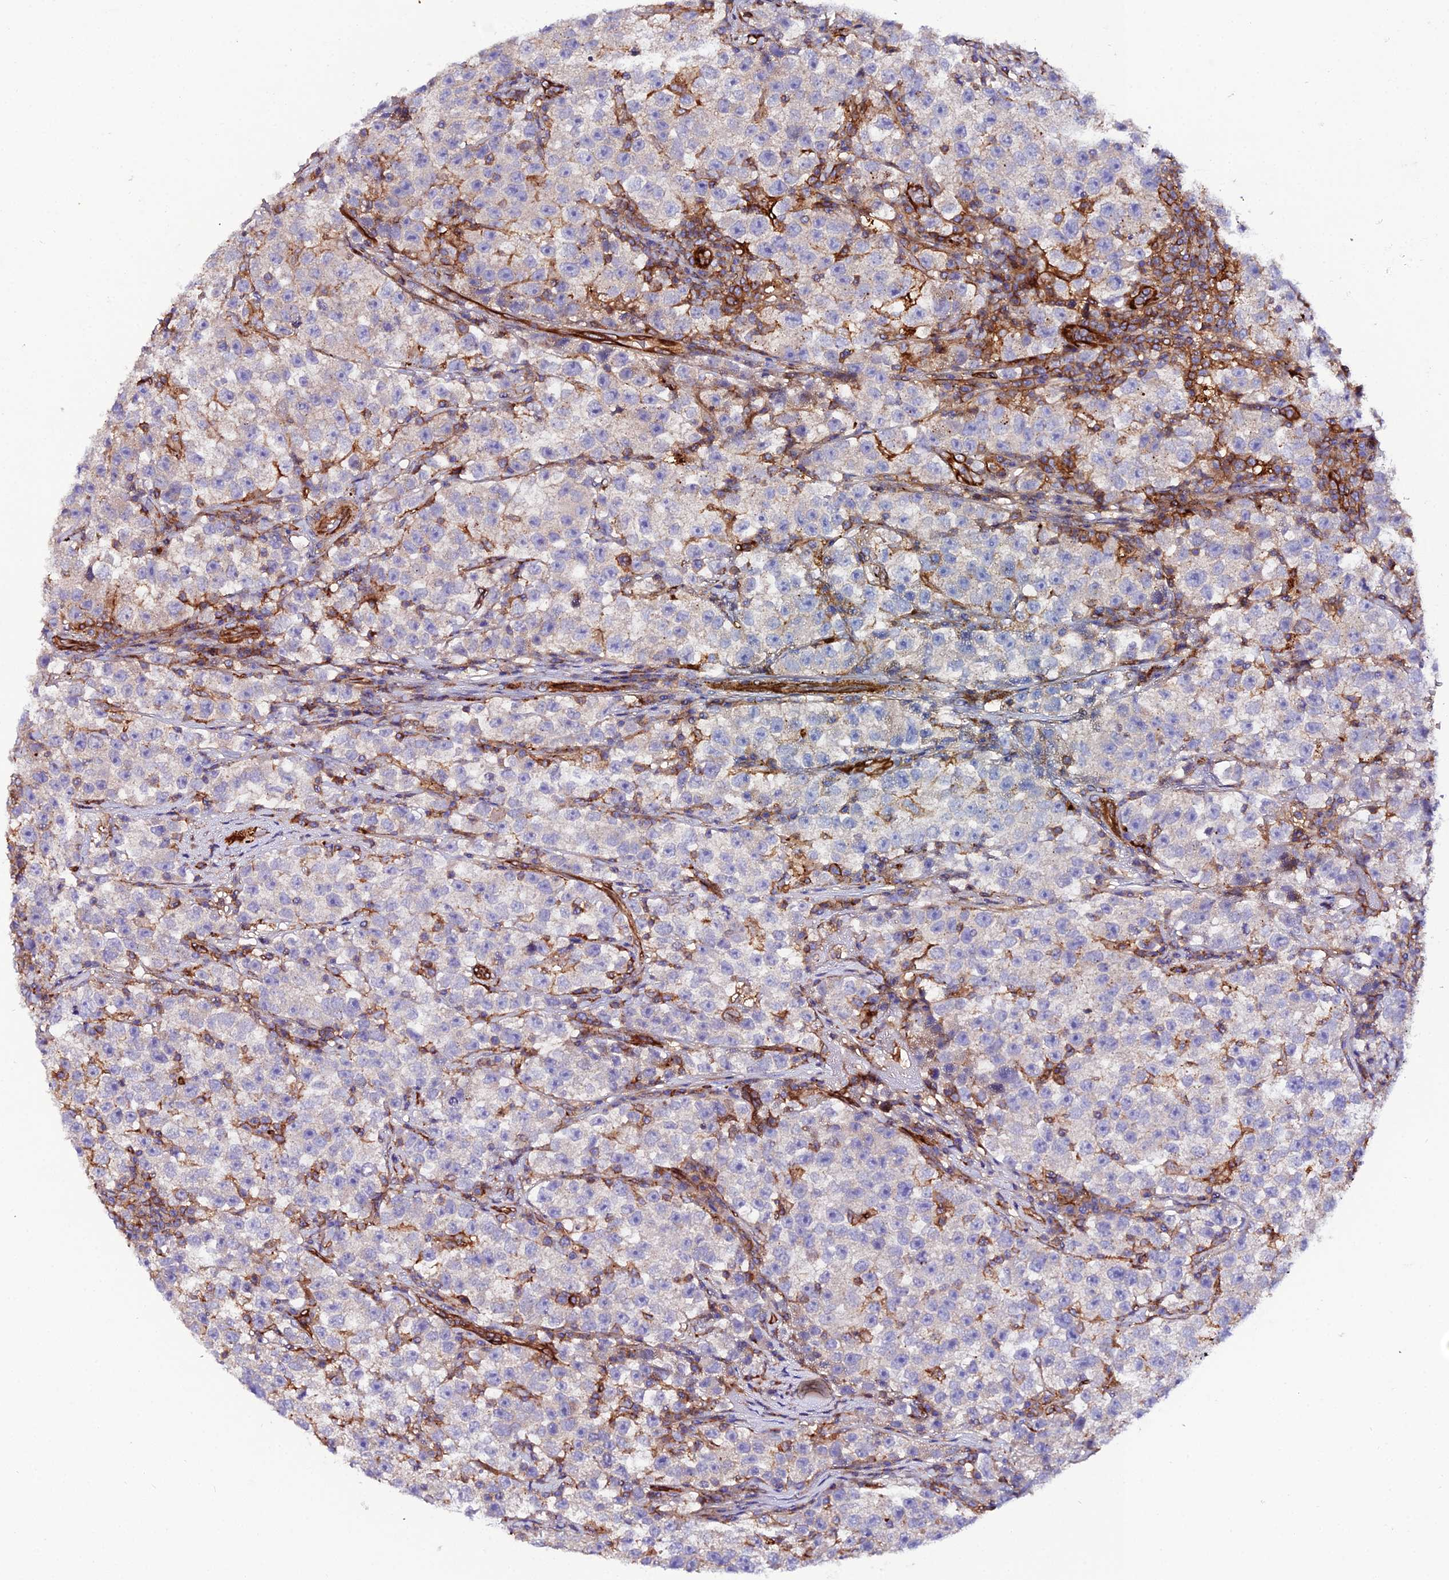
{"staining": {"intensity": "negative", "quantity": "none", "location": "none"}, "tissue": "testis cancer", "cell_type": "Tumor cells", "image_type": "cancer", "snomed": [{"axis": "morphology", "description": "Seminoma, NOS"}, {"axis": "topography", "description": "Testis"}], "caption": "High magnification brightfield microscopy of testis seminoma stained with DAB (3,3'-diaminobenzidine) (brown) and counterstained with hematoxylin (blue): tumor cells show no significant staining.", "gene": "TRPV2", "patient": {"sex": "male", "age": 22}}